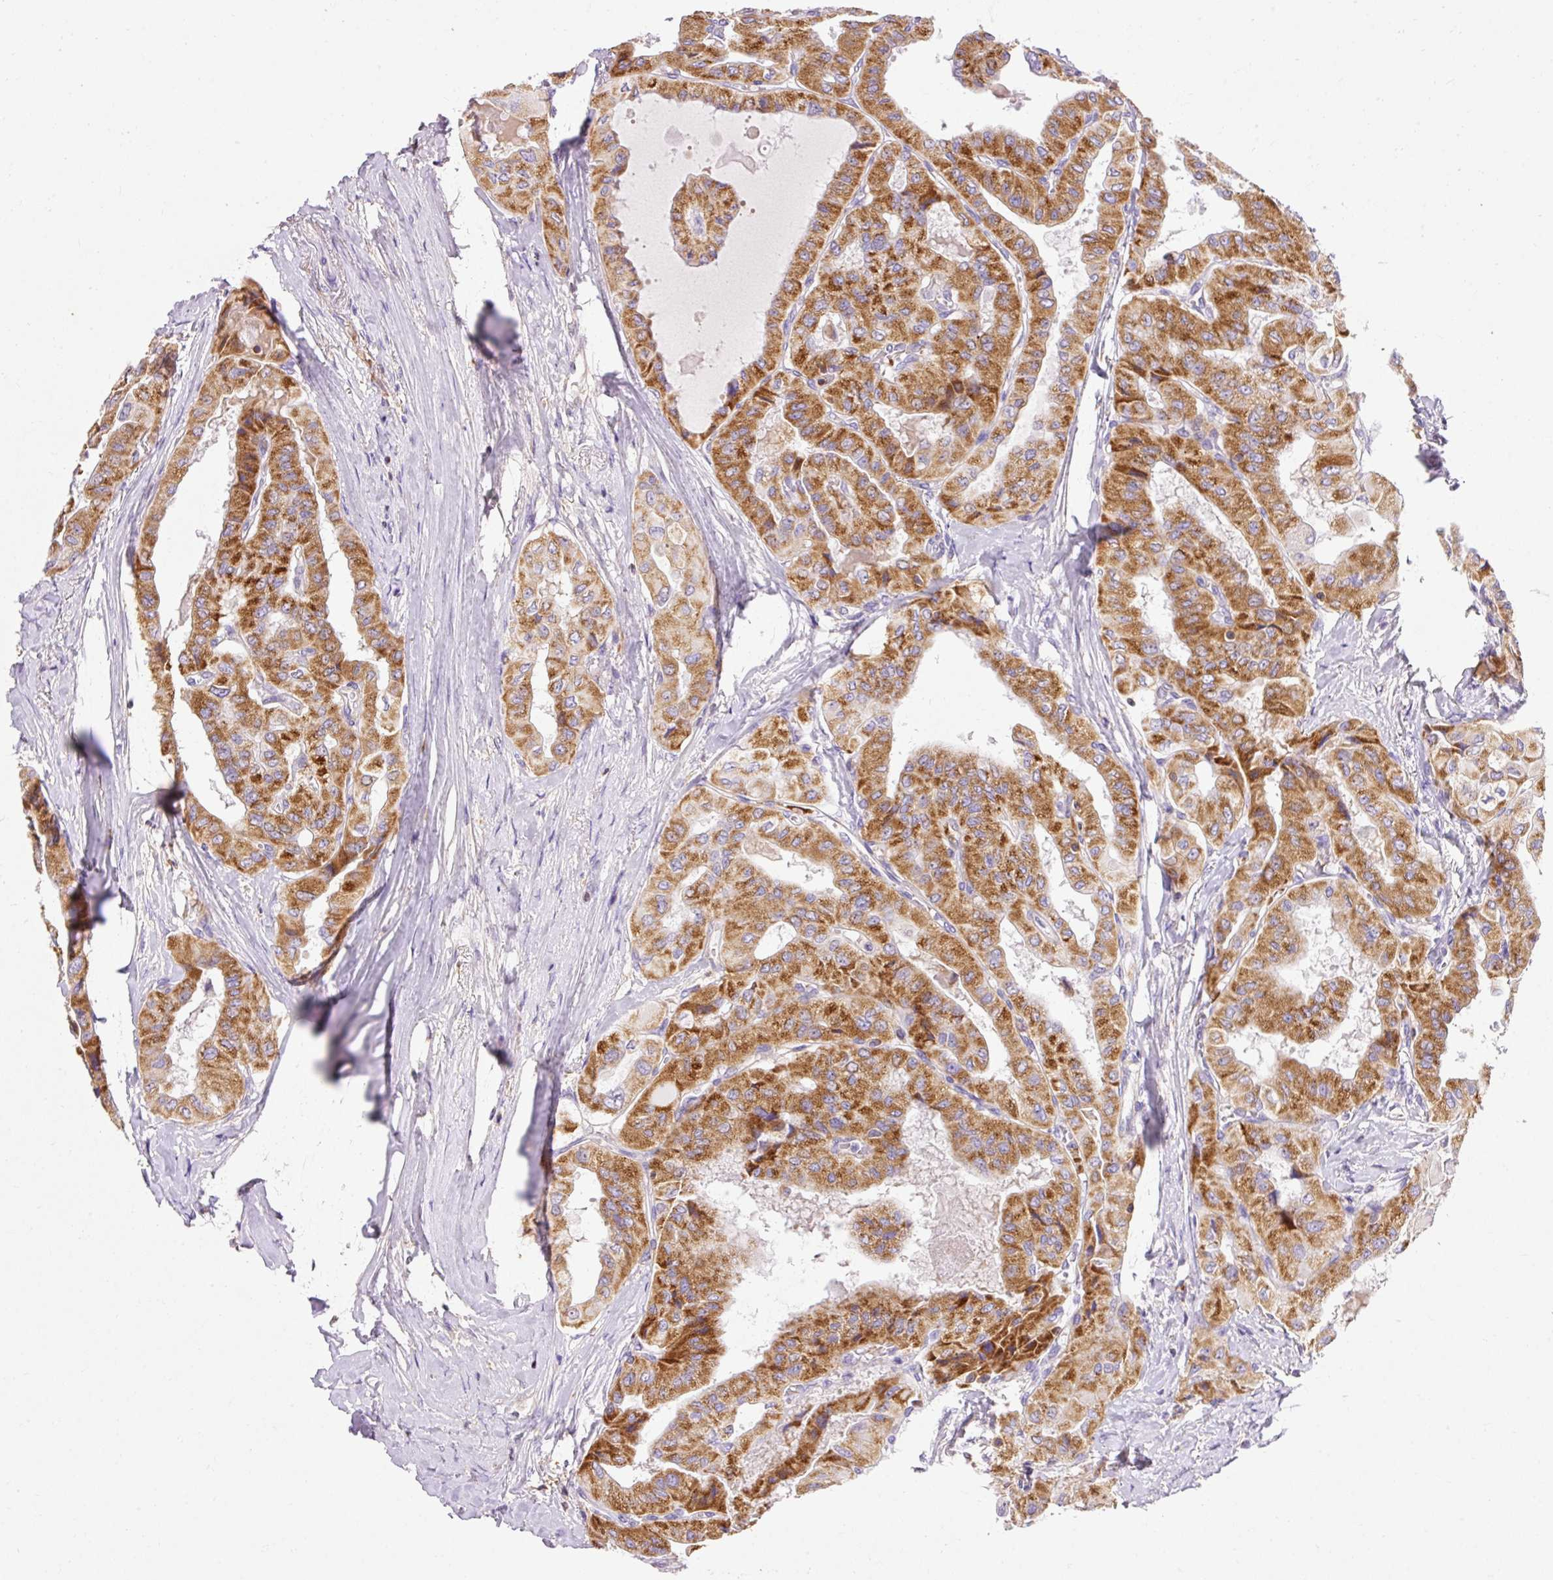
{"staining": {"intensity": "strong", "quantity": ">75%", "location": "cytoplasmic/membranous"}, "tissue": "thyroid cancer", "cell_type": "Tumor cells", "image_type": "cancer", "snomed": [{"axis": "morphology", "description": "Normal tissue, NOS"}, {"axis": "morphology", "description": "Papillary adenocarcinoma, NOS"}, {"axis": "topography", "description": "Thyroid gland"}], "caption": "Protein staining displays strong cytoplasmic/membranous staining in about >75% of tumor cells in thyroid cancer (papillary adenocarcinoma). Using DAB (3,3'-diaminobenzidine) (brown) and hematoxylin (blue) stains, captured at high magnification using brightfield microscopy.", "gene": "IMMT", "patient": {"sex": "female", "age": 59}}